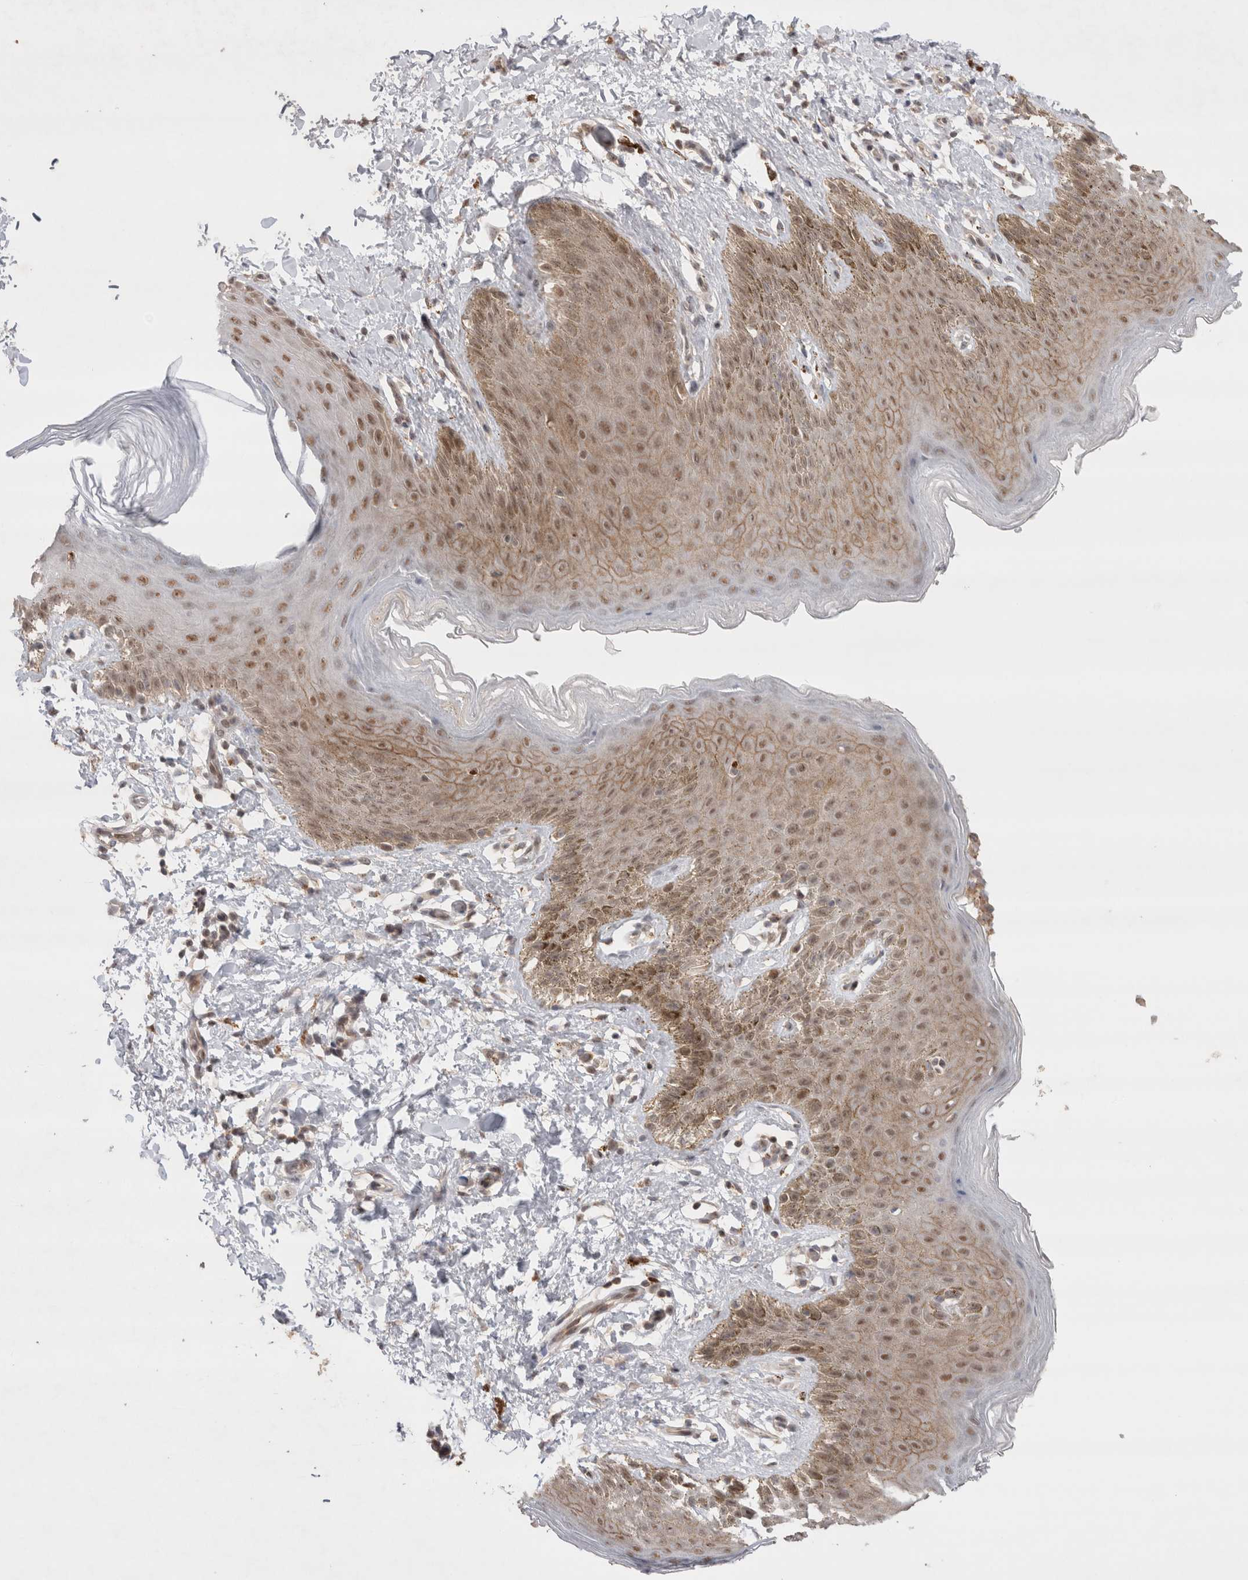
{"staining": {"intensity": "moderate", "quantity": "<25%", "location": "cytoplasmic/membranous,nuclear"}, "tissue": "skin", "cell_type": "Epidermal cells", "image_type": "normal", "snomed": [{"axis": "morphology", "description": "Normal tissue, NOS"}, {"axis": "topography", "description": "Anal"}, {"axis": "topography", "description": "Peripheral nerve tissue"}], "caption": "The photomicrograph exhibits a brown stain indicating the presence of a protein in the cytoplasmic/membranous,nuclear of epidermal cells in skin. (Brightfield microscopy of DAB IHC at high magnification).", "gene": "SLC29A1", "patient": {"sex": "male", "age": 44}}